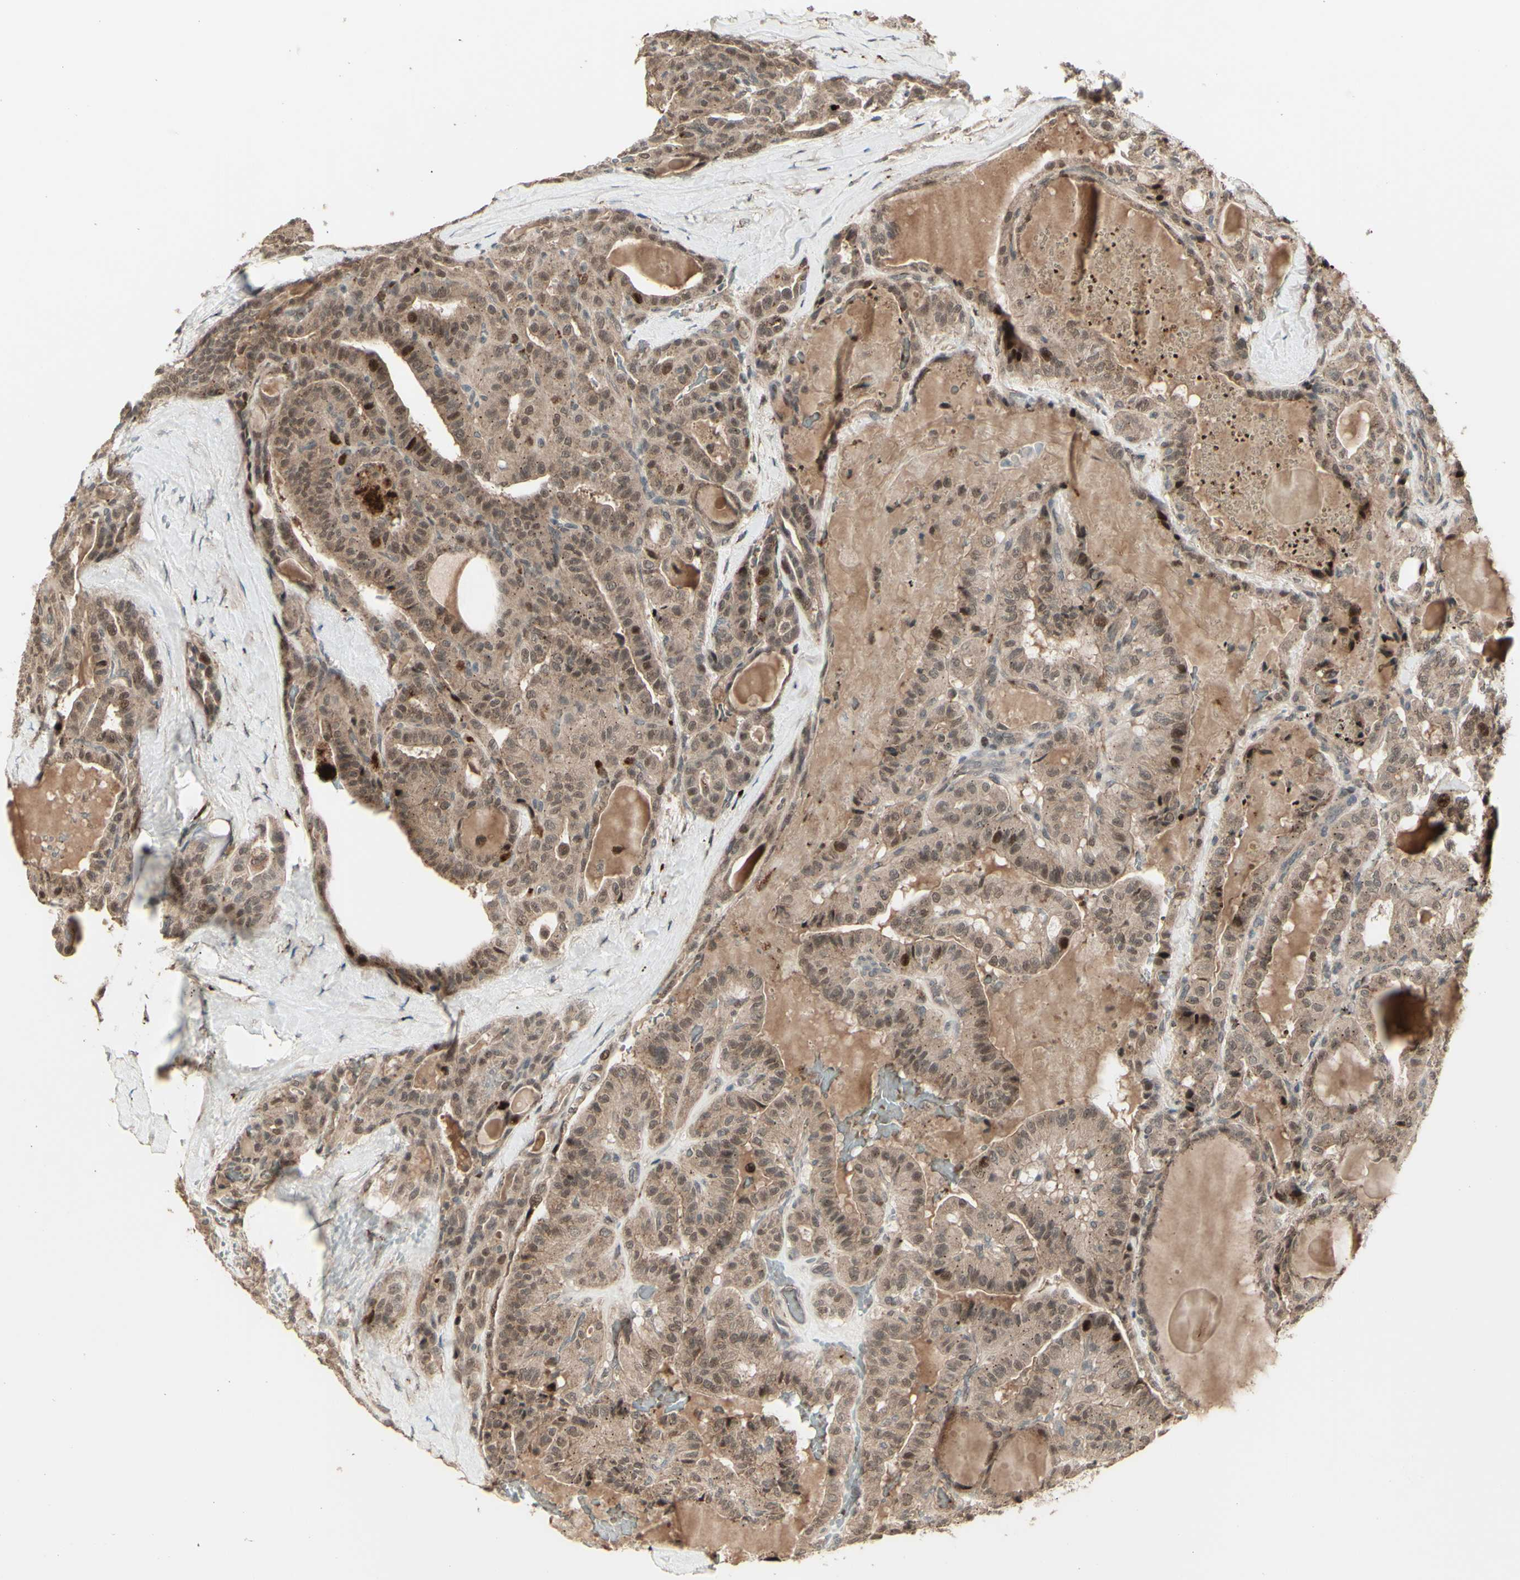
{"staining": {"intensity": "moderate", "quantity": ">75%", "location": "cytoplasmic/membranous,nuclear"}, "tissue": "thyroid cancer", "cell_type": "Tumor cells", "image_type": "cancer", "snomed": [{"axis": "morphology", "description": "Papillary adenocarcinoma, NOS"}, {"axis": "topography", "description": "Thyroid gland"}], "caption": "Tumor cells display moderate cytoplasmic/membranous and nuclear positivity in approximately >75% of cells in thyroid cancer.", "gene": "MLF2", "patient": {"sex": "male", "age": 77}}